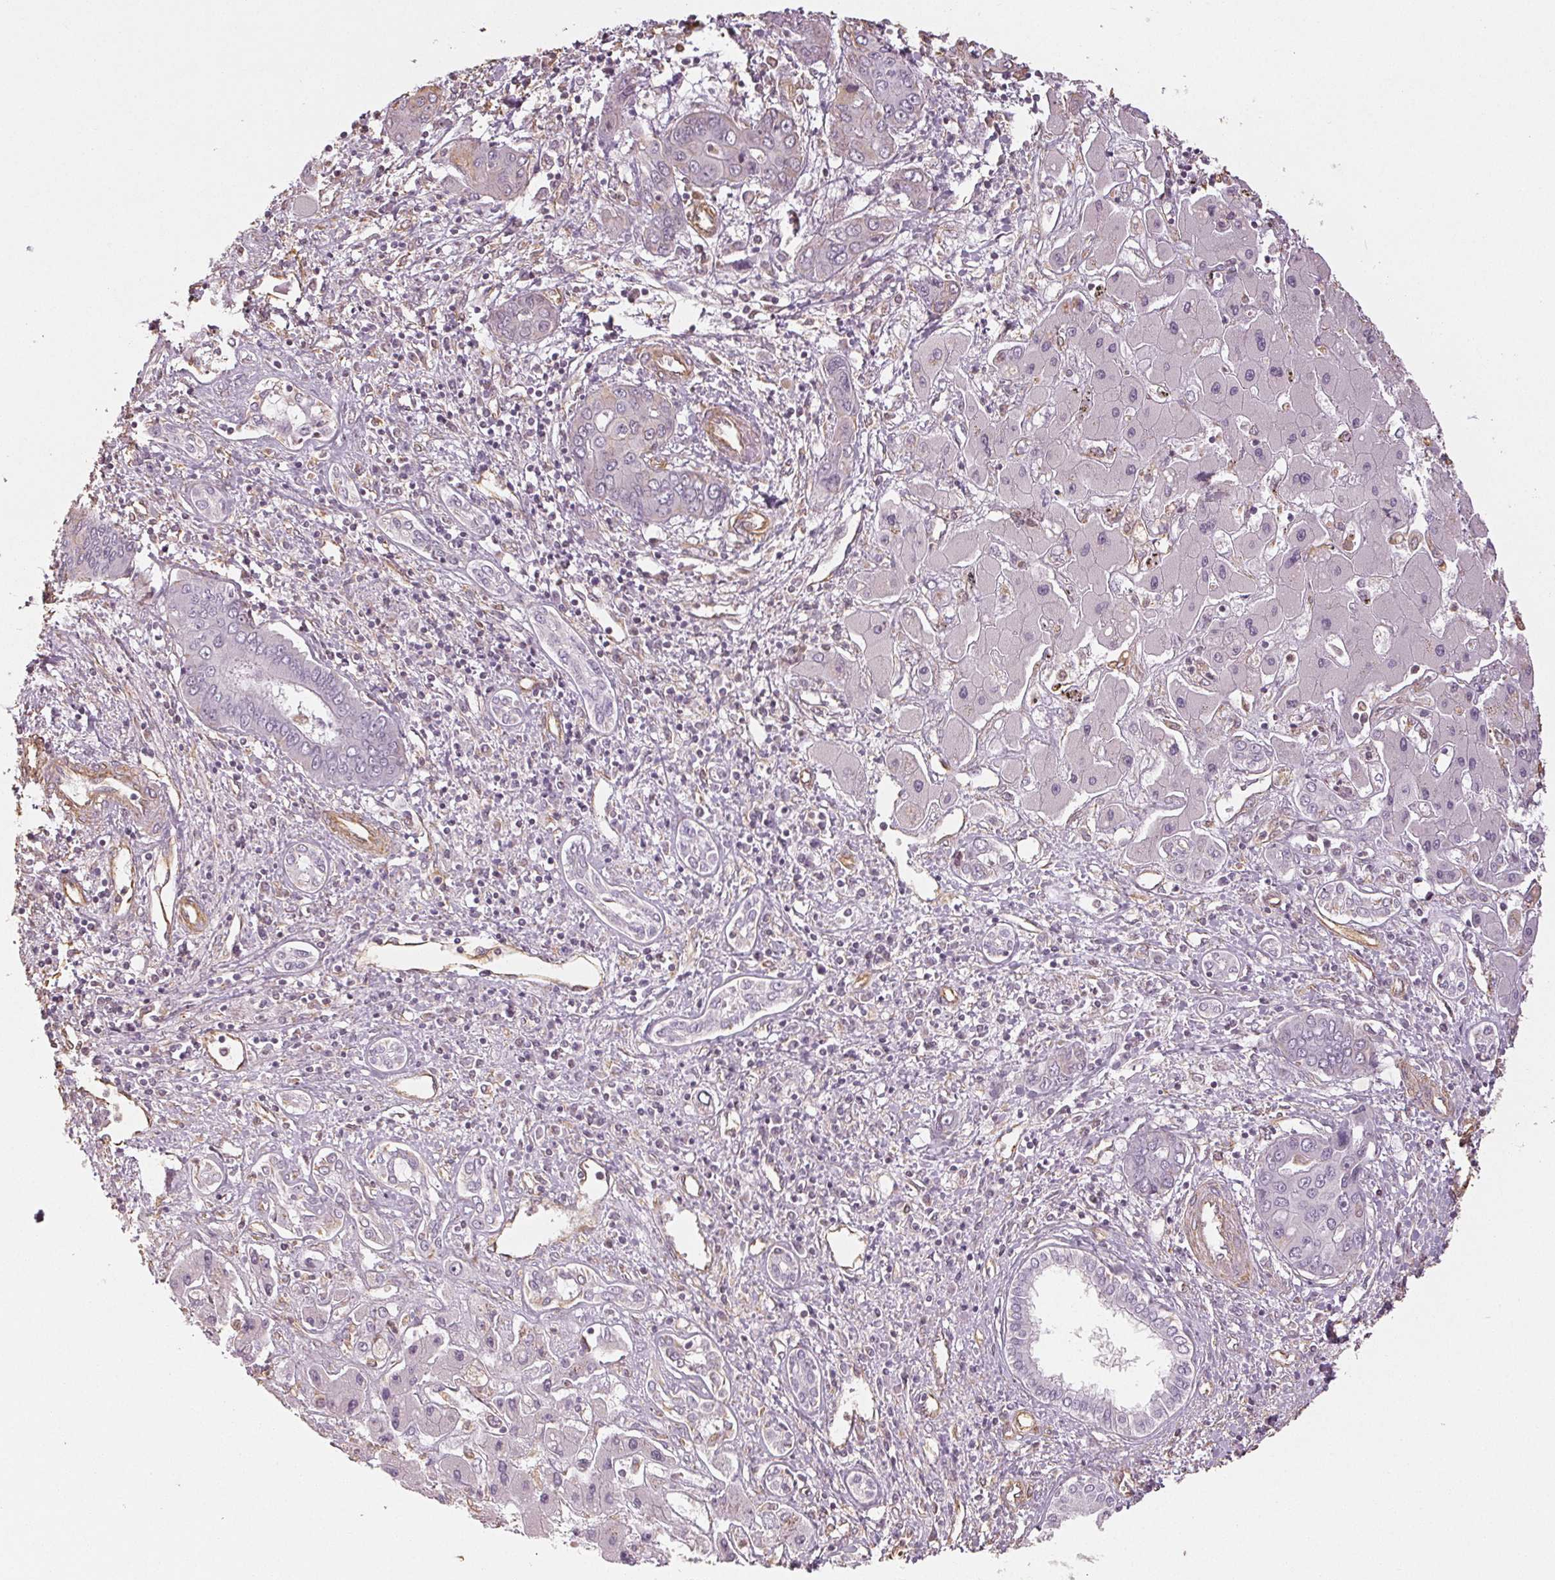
{"staining": {"intensity": "negative", "quantity": "none", "location": "none"}, "tissue": "liver cancer", "cell_type": "Tumor cells", "image_type": "cancer", "snomed": [{"axis": "morphology", "description": "Cholangiocarcinoma"}, {"axis": "topography", "description": "Liver"}], "caption": "Photomicrograph shows no protein staining in tumor cells of liver cancer tissue. (IHC, brightfield microscopy, high magnification).", "gene": "COL7A1", "patient": {"sex": "male", "age": 67}}